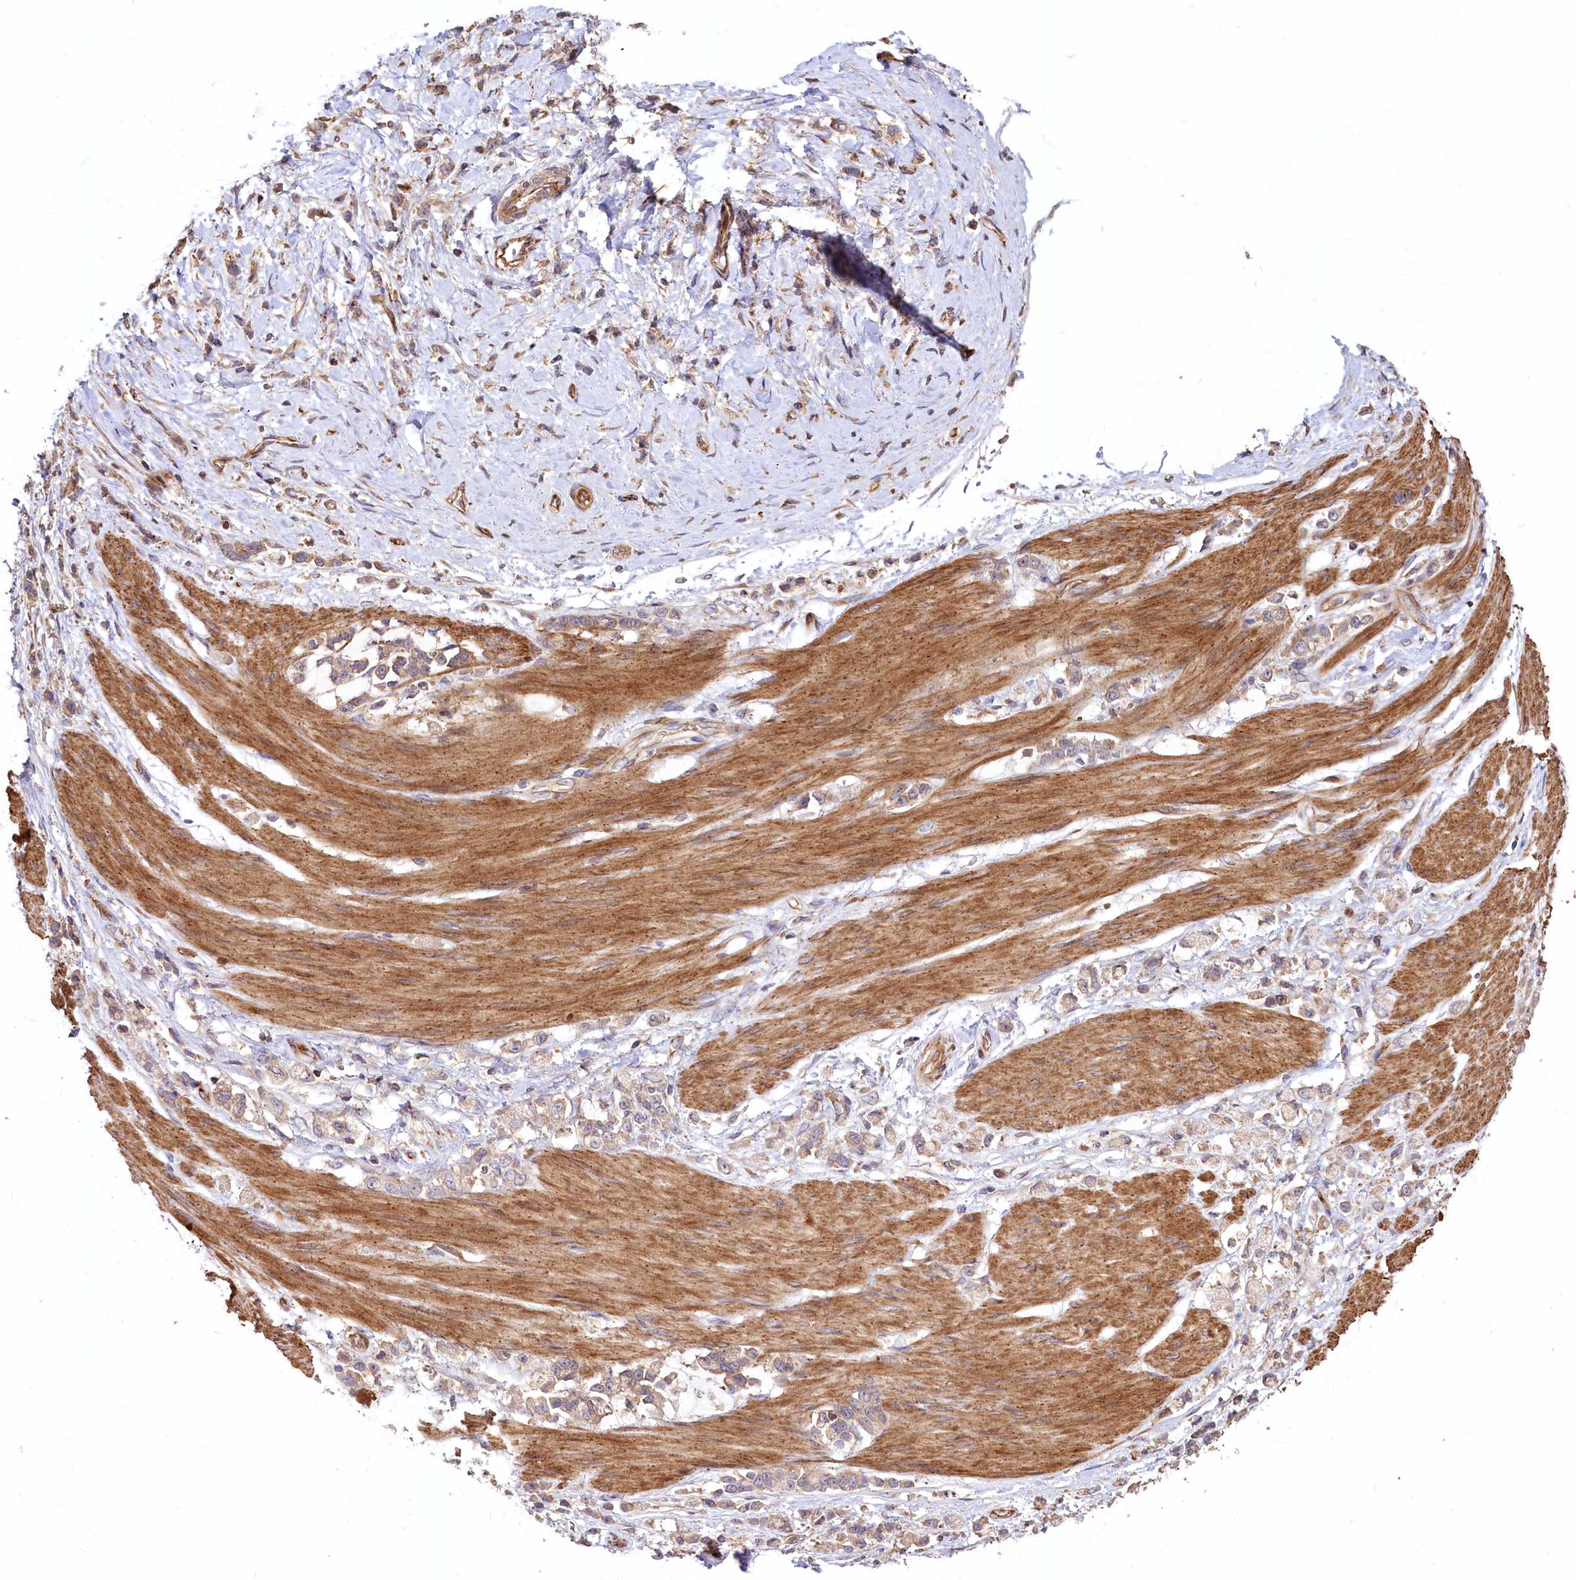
{"staining": {"intensity": "weak", "quantity": ">75%", "location": "cytoplasmic/membranous"}, "tissue": "stomach cancer", "cell_type": "Tumor cells", "image_type": "cancer", "snomed": [{"axis": "morphology", "description": "Adenocarcinoma, NOS"}, {"axis": "topography", "description": "Stomach"}], "caption": "The immunohistochemical stain shows weak cytoplasmic/membranous positivity in tumor cells of stomach cancer tissue. The staining was performed using DAB, with brown indicating positive protein expression. Nuclei are stained blue with hematoxylin.", "gene": "KLHDC4", "patient": {"sex": "female", "age": 60}}